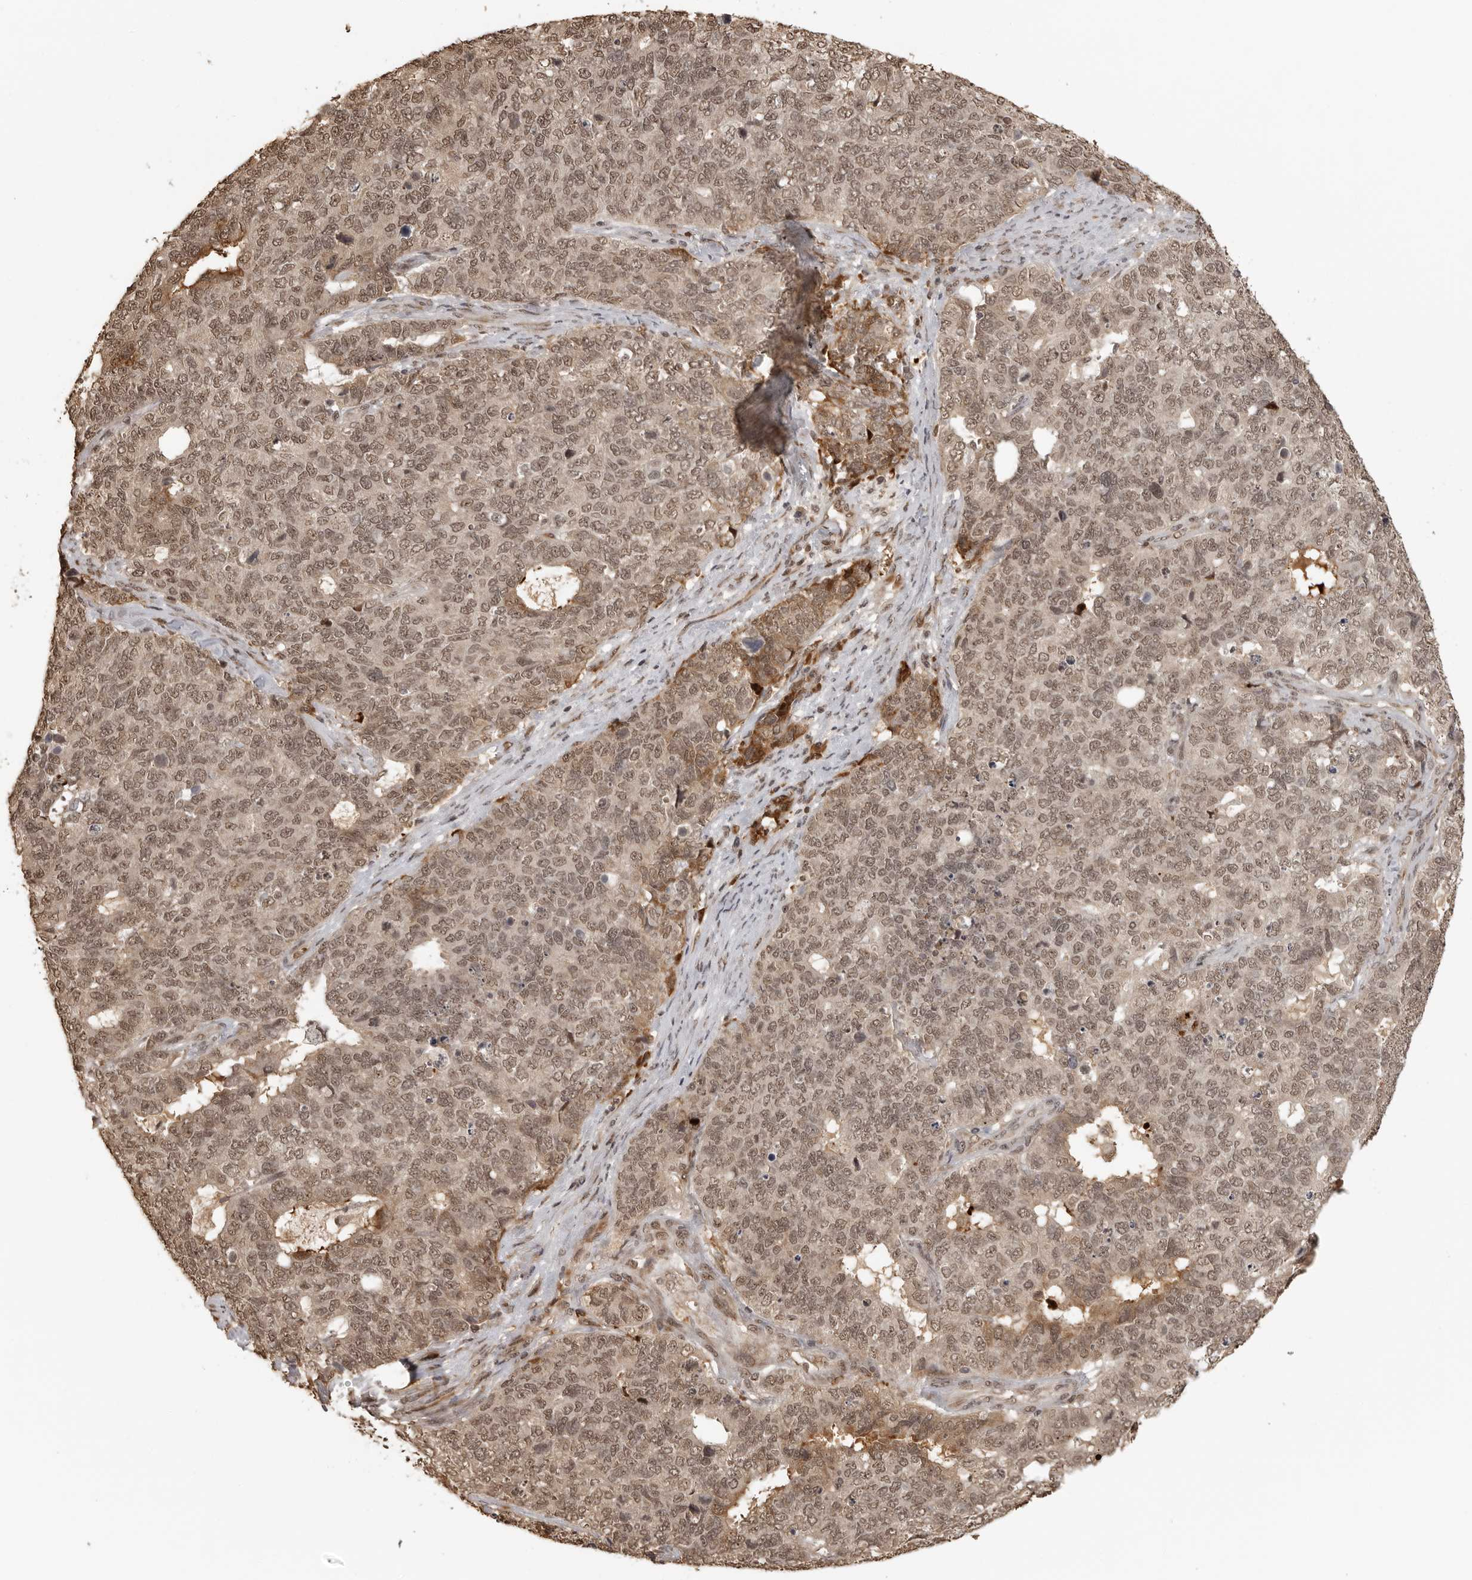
{"staining": {"intensity": "moderate", "quantity": ">75%", "location": "nuclear"}, "tissue": "cervical cancer", "cell_type": "Tumor cells", "image_type": "cancer", "snomed": [{"axis": "morphology", "description": "Squamous cell carcinoma, NOS"}, {"axis": "topography", "description": "Cervix"}], "caption": "Protein staining shows moderate nuclear positivity in approximately >75% of tumor cells in cervical squamous cell carcinoma. The protein of interest is stained brown, and the nuclei are stained in blue (DAB IHC with brightfield microscopy, high magnification).", "gene": "CLOCK", "patient": {"sex": "female", "age": 63}}